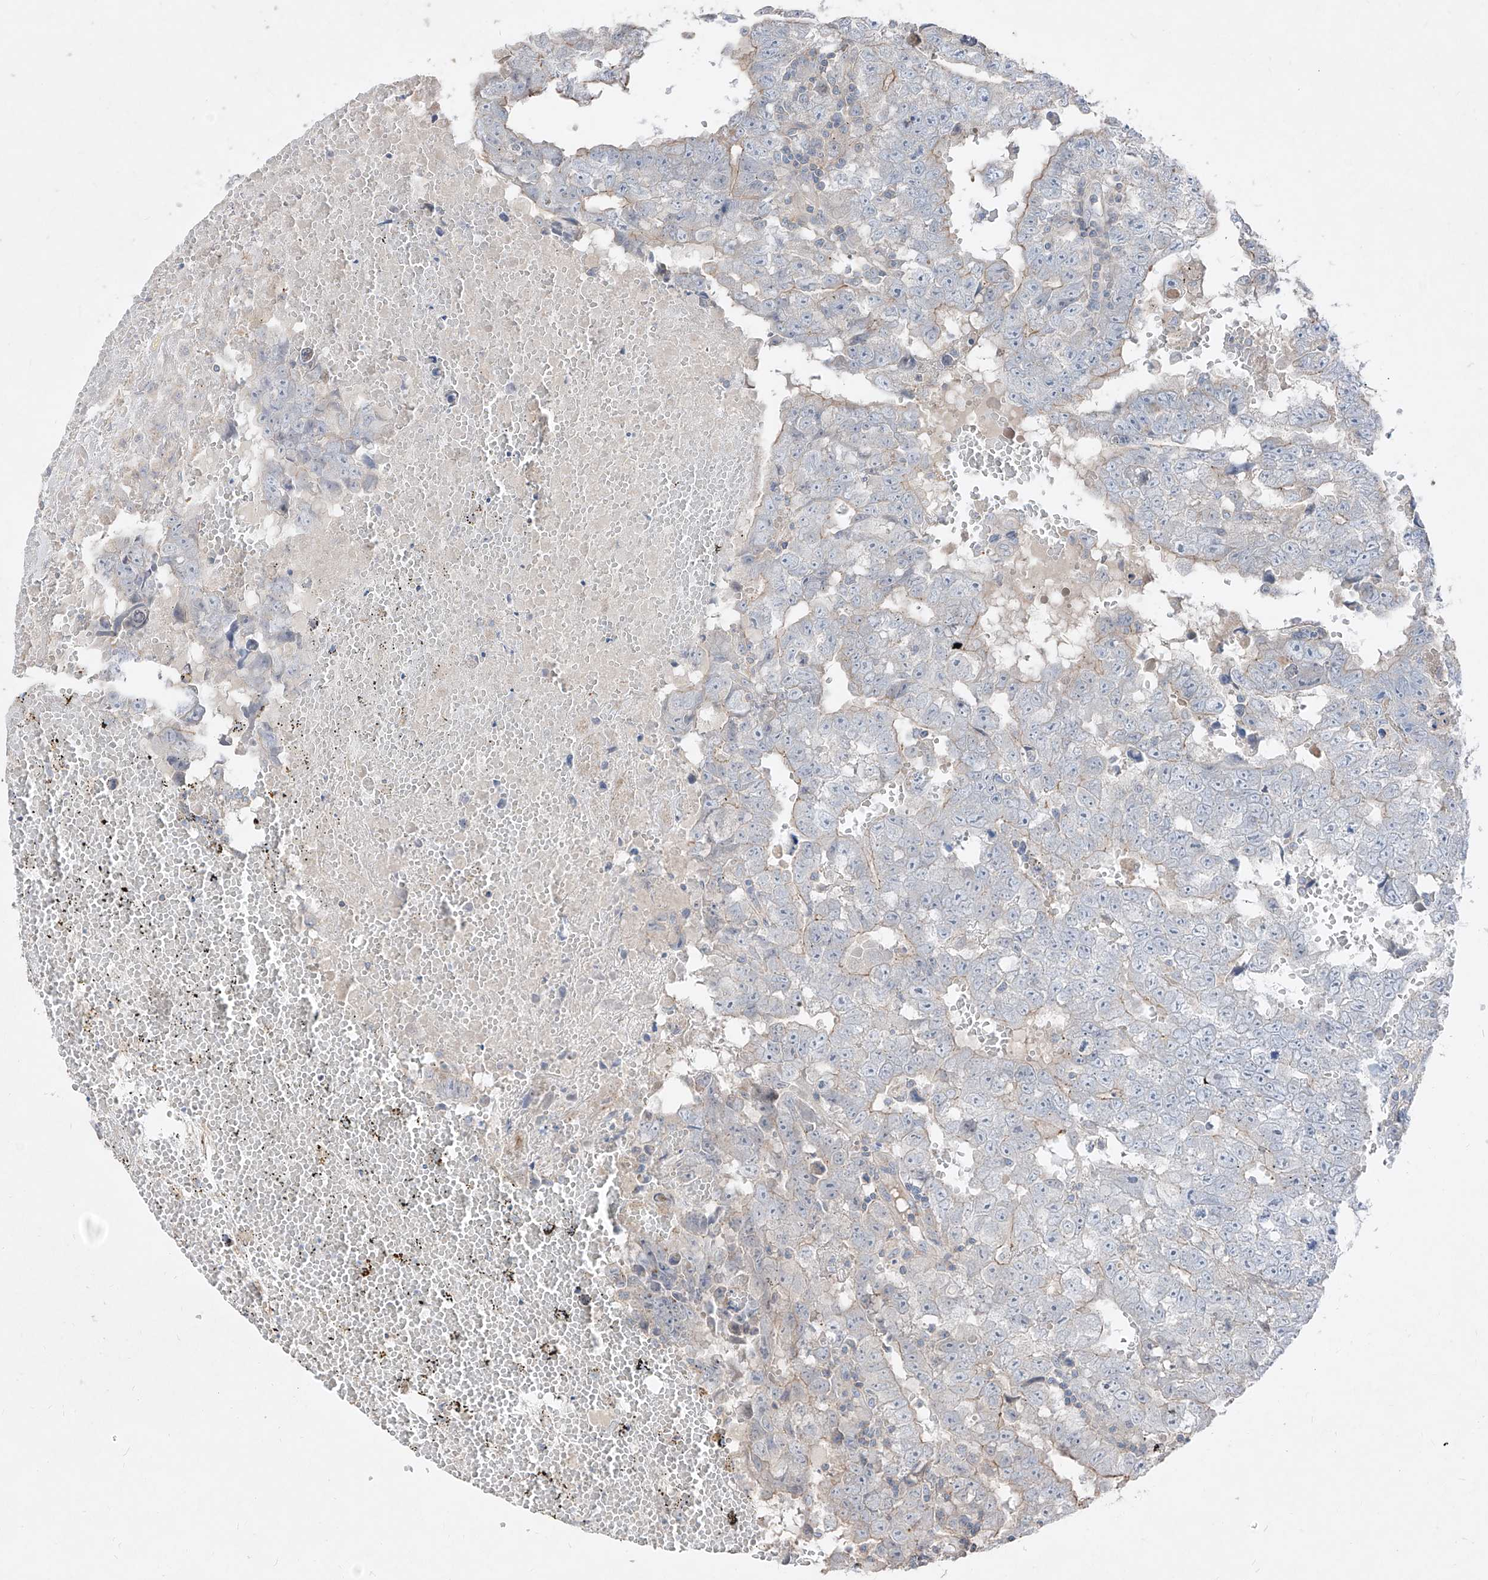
{"staining": {"intensity": "negative", "quantity": "none", "location": "none"}, "tissue": "testis cancer", "cell_type": "Tumor cells", "image_type": "cancer", "snomed": [{"axis": "morphology", "description": "Carcinoma, Embryonal, NOS"}, {"axis": "topography", "description": "Testis"}], "caption": "Tumor cells show no significant protein positivity in embryonal carcinoma (testis).", "gene": "UFD1", "patient": {"sex": "male", "age": 25}}